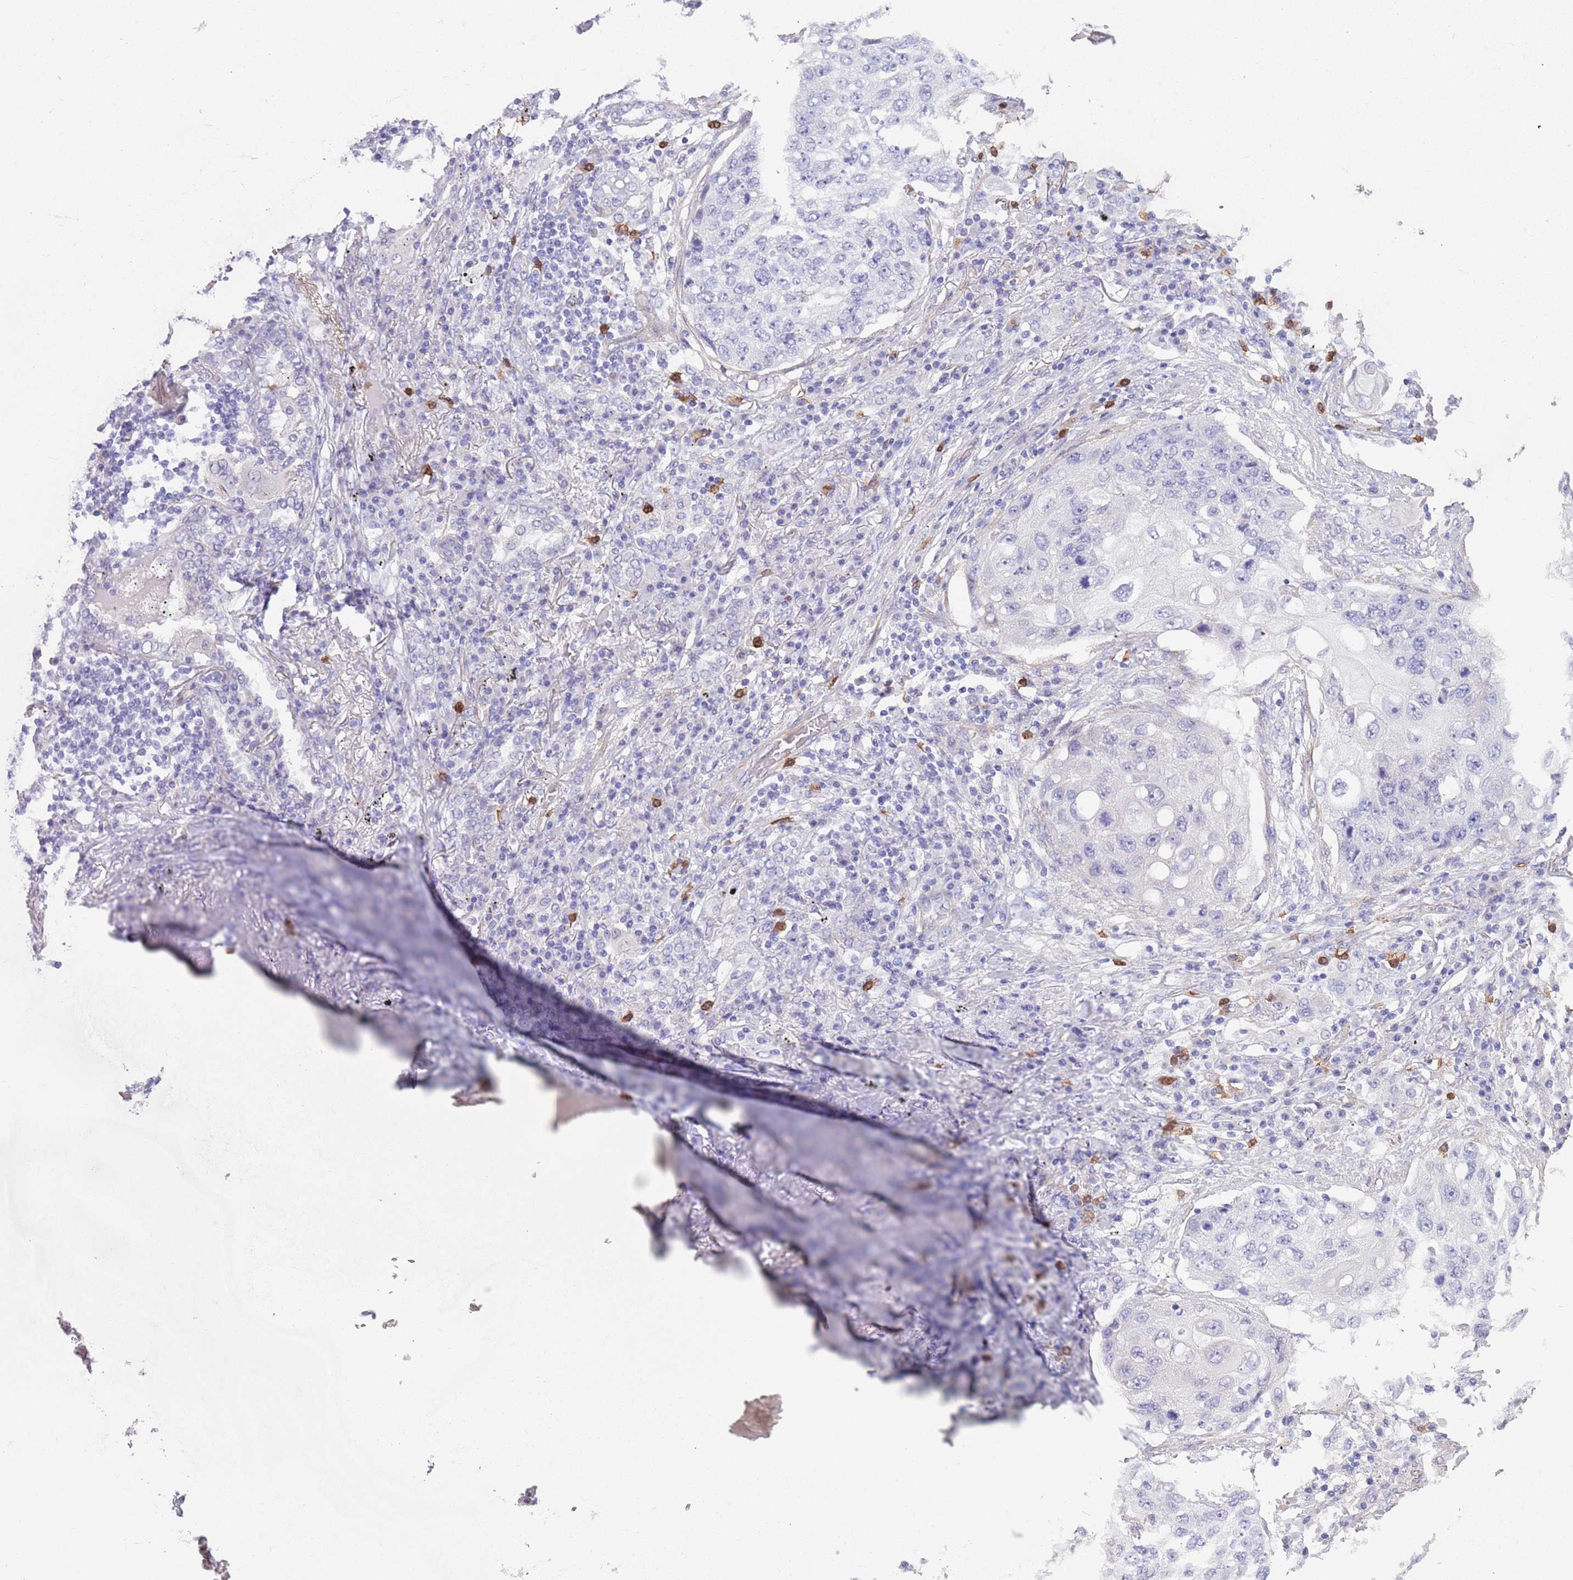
{"staining": {"intensity": "negative", "quantity": "none", "location": "none"}, "tissue": "lung cancer", "cell_type": "Tumor cells", "image_type": "cancer", "snomed": [{"axis": "morphology", "description": "Squamous cell carcinoma, NOS"}, {"axis": "topography", "description": "Lung"}], "caption": "The image shows no staining of tumor cells in lung squamous cell carcinoma.", "gene": "TSGA13", "patient": {"sex": "female", "age": 63}}